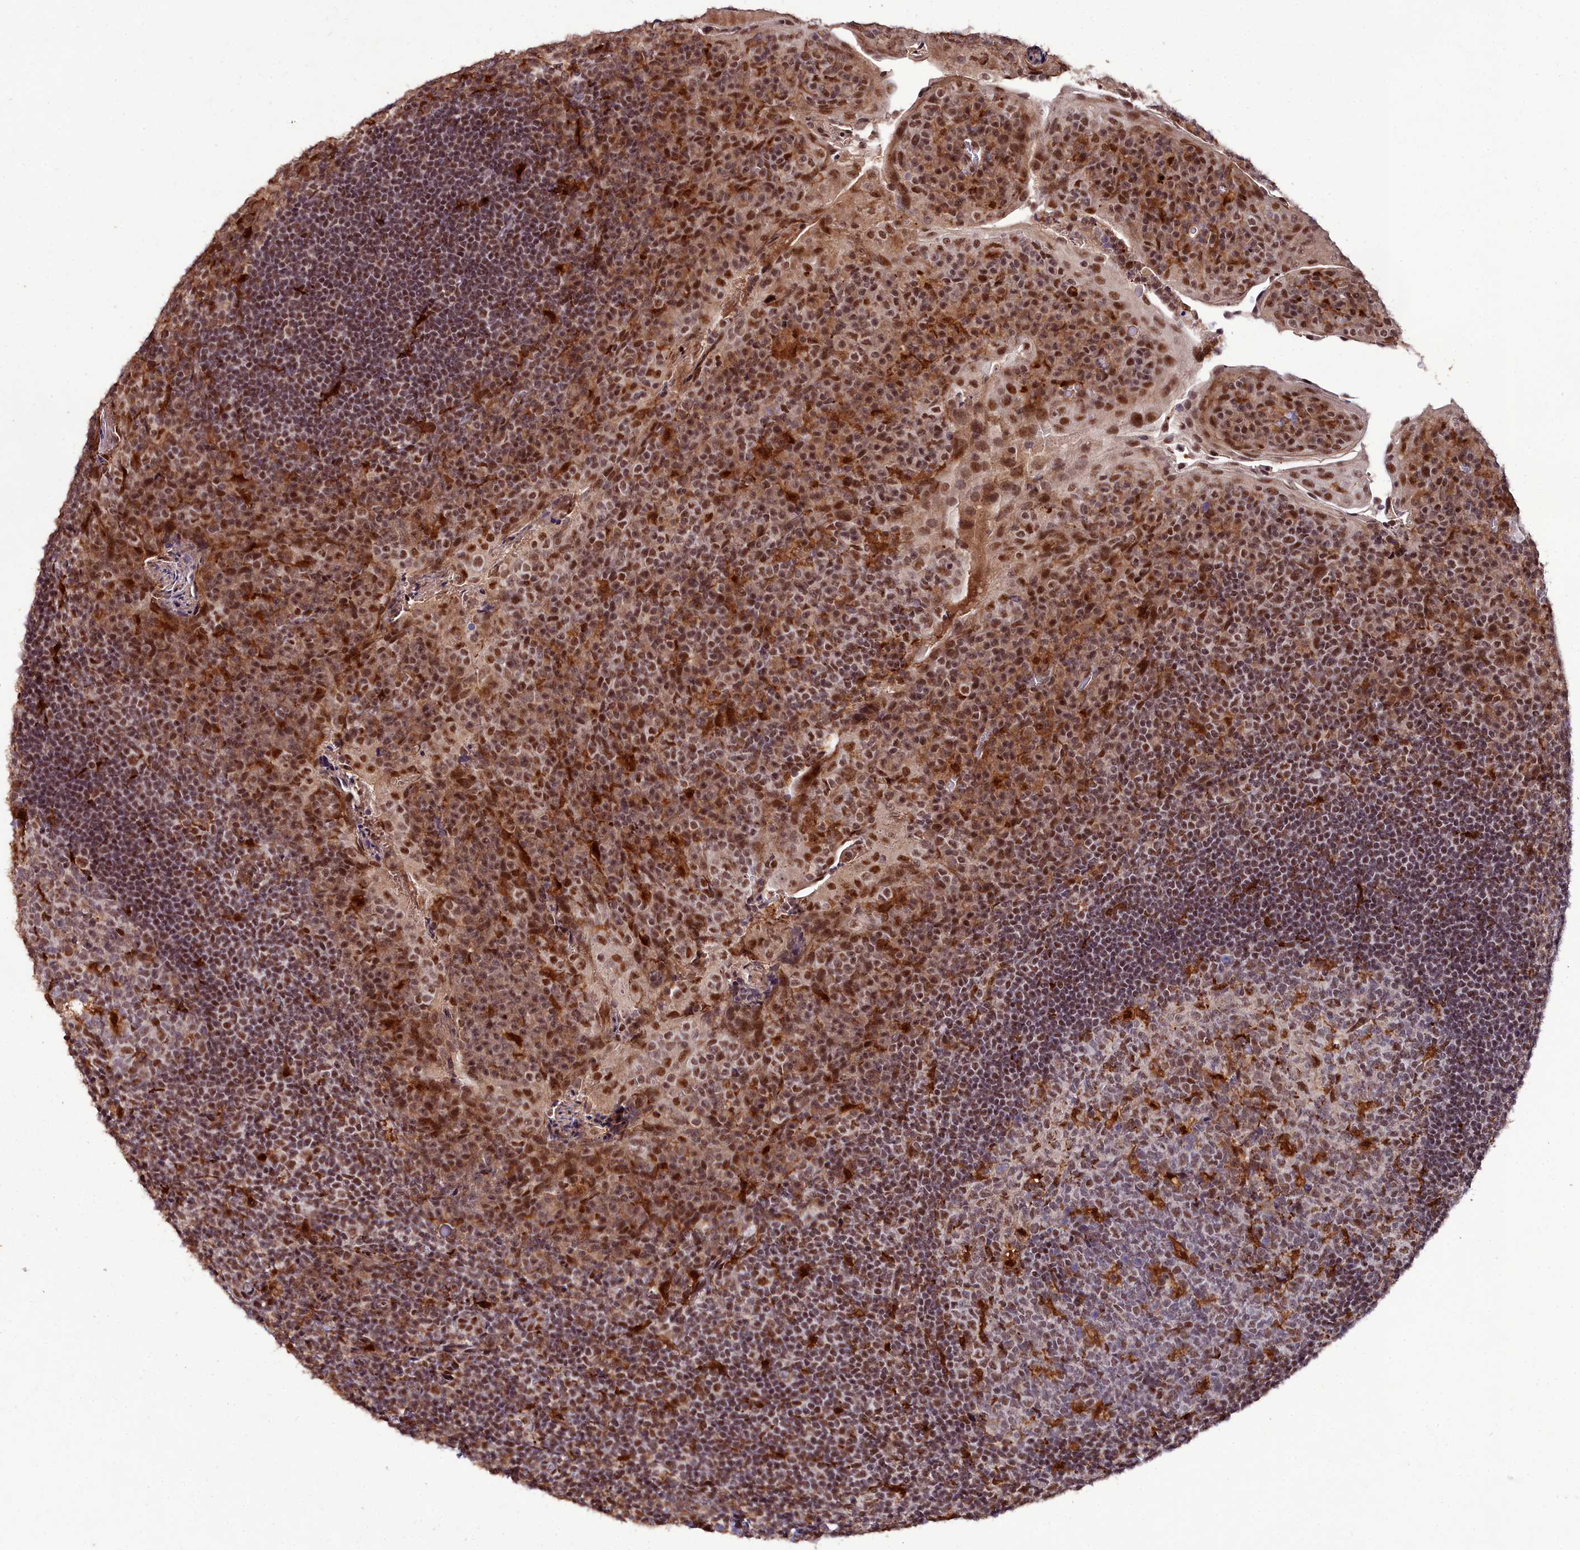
{"staining": {"intensity": "strong", "quantity": "<25%", "location": "cytoplasmic/membranous,nuclear"}, "tissue": "tonsil", "cell_type": "Germinal center cells", "image_type": "normal", "snomed": [{"axis": "morphology", "description": "Normal tissue, NOS"}, {"axis": "topography", "description": "Tonsil"}], "caption": "This micrograph demonstrates normal tonsil stained with immunohistochemistry to label a protein in brown. The cytoplasmic/membranous,nuclear of germinal center cells show strong positivity for the protein. Nuclei are counter-stained blue.", "gene": "CXXC1", "patient": {"sex": "male", "age": 17}}